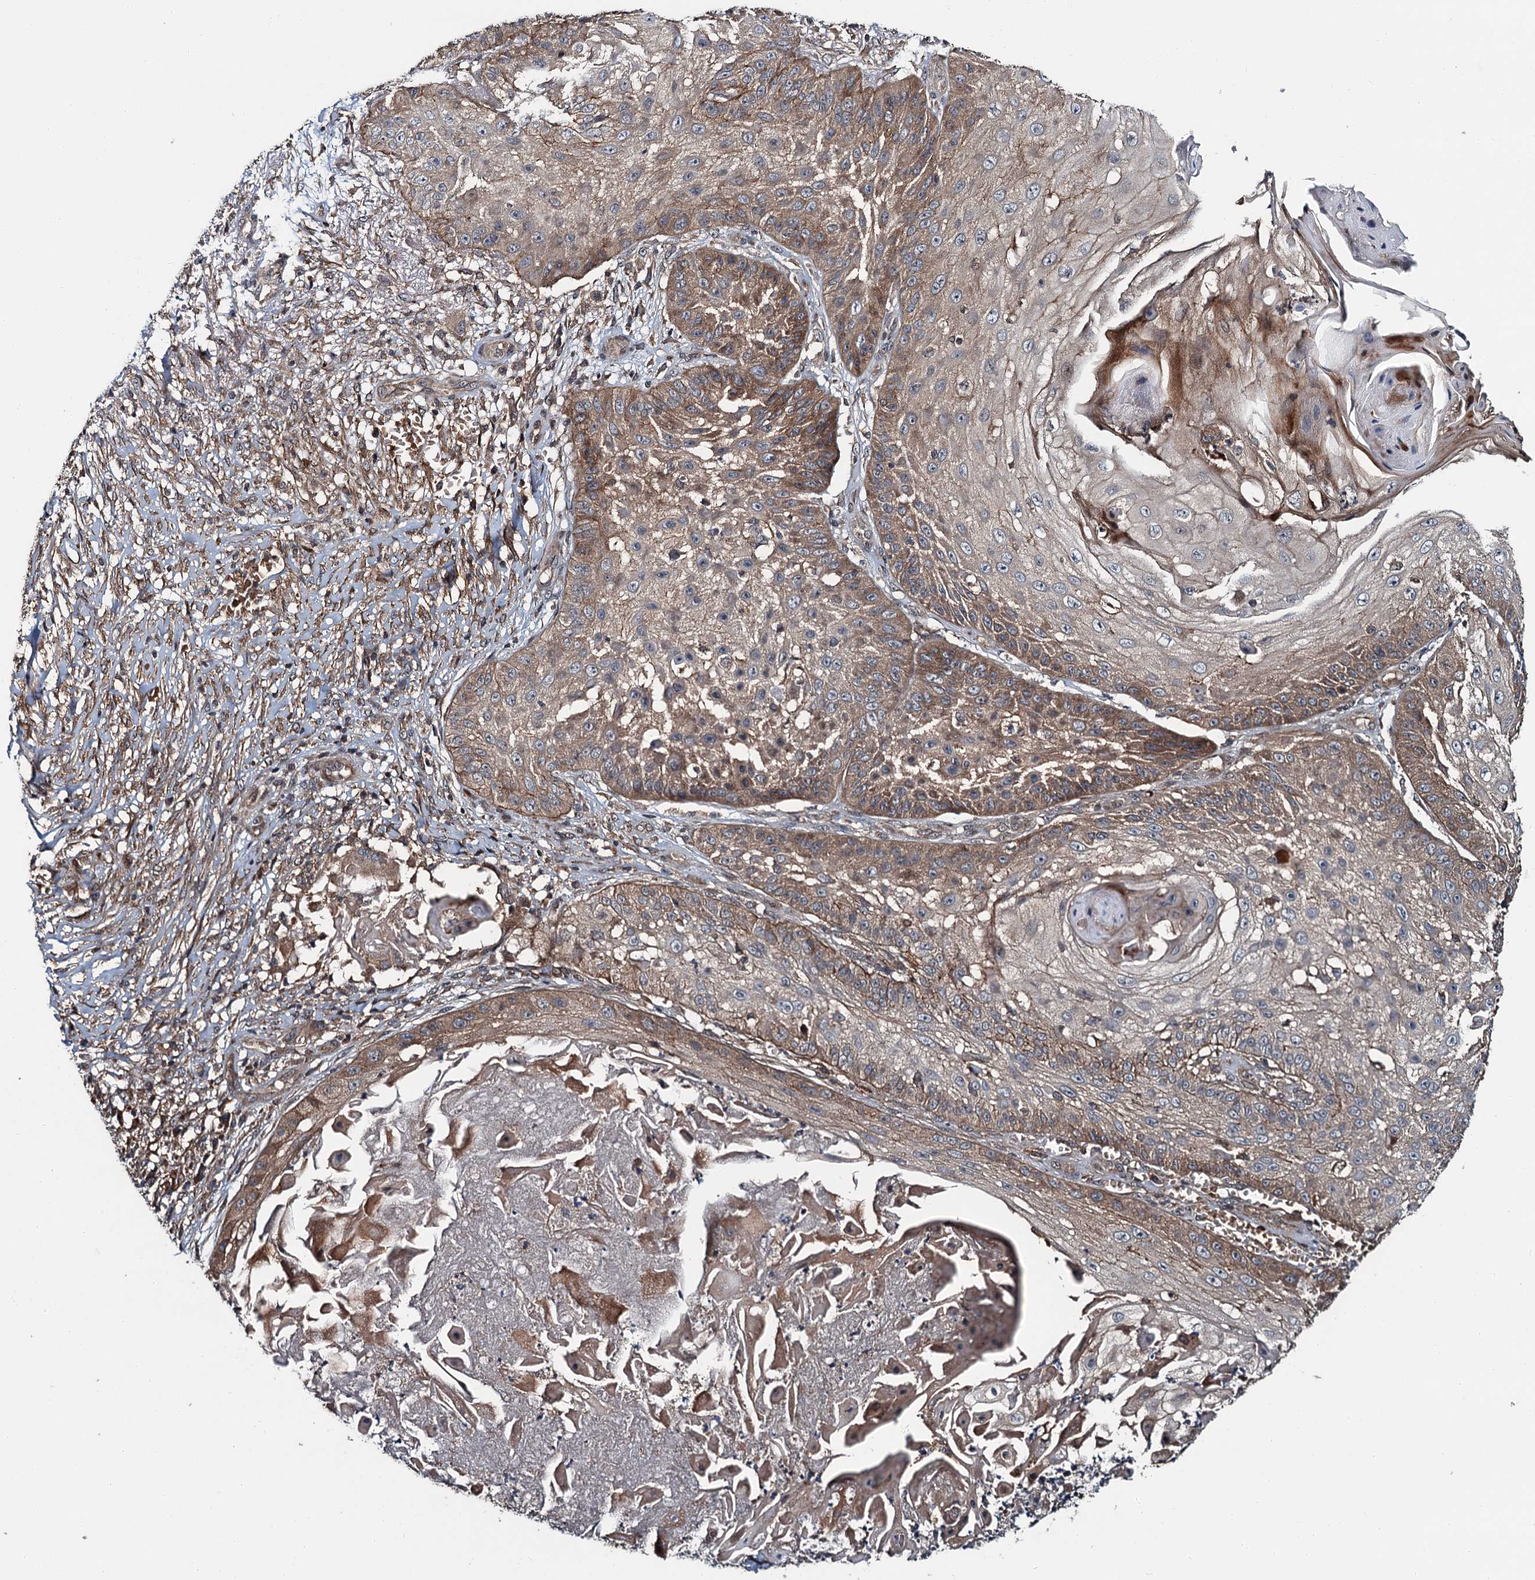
{"staining": {"intensity": "moderate", "quantity": "25%-75%", "location": "cytoplasmic/membranous"}, "tissue": "skin cancer", "cell_type": "Tumor cells", "image_type": "cancer", "snomed": [{"axis": "morphology", "description": "Squamous cell carcinoma, NOS"}, {"axis": "topography", "description": "Skin"}], "caption": "Brown immunohistochemical staining in human skin cancer reveals moderate cytoplasmic/membranous expression in about 25%-75% of tumor cells.", "gene": "SNX32", "patient": {"sex": "male", "age": 70}}